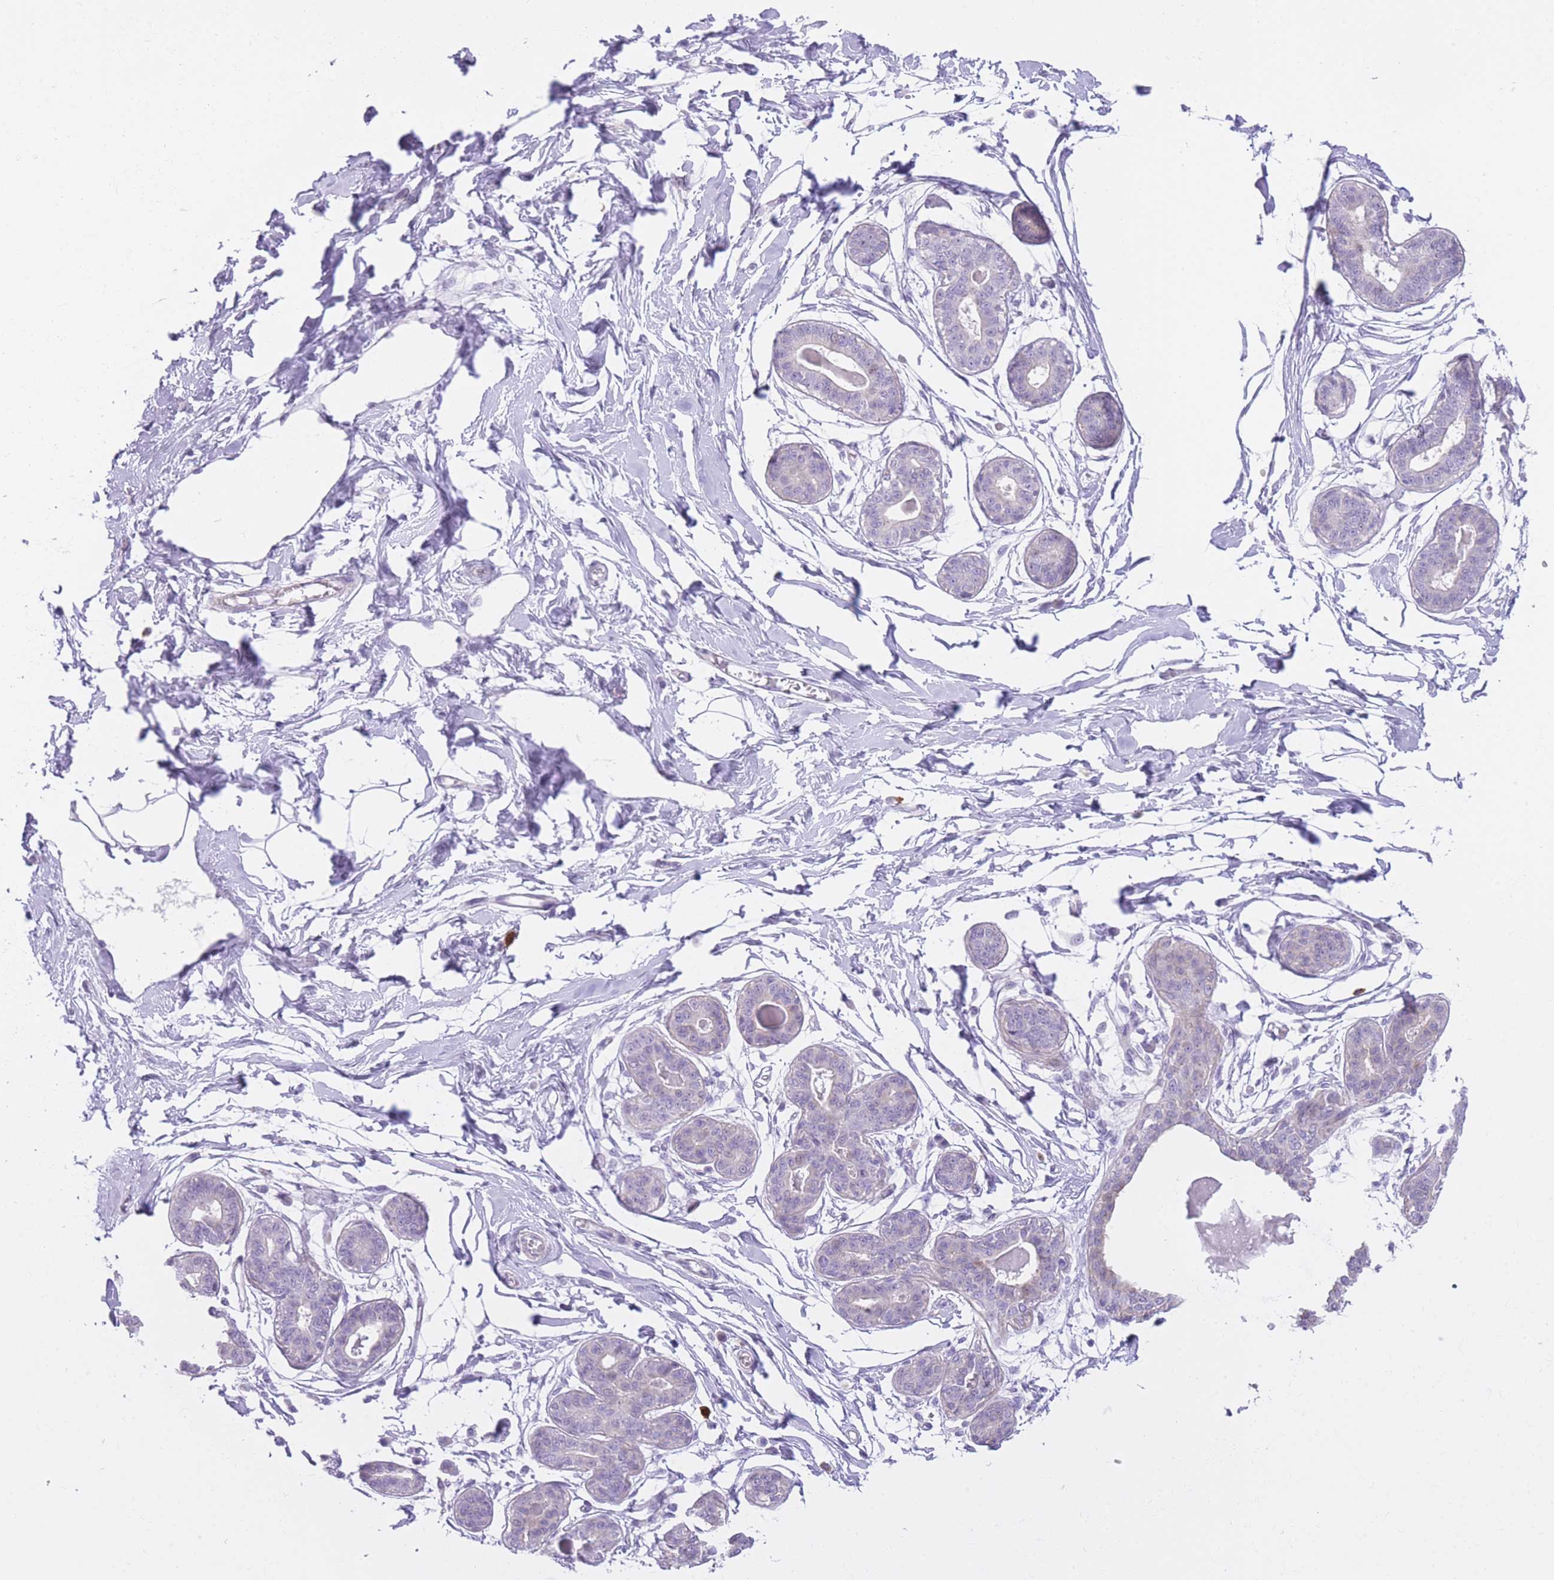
{"staining": {"intensity": "negative", "quantity": "none", "location": "none"}, "tissue": "breast", "cell_type": "Adipocytes", "image_type": "normal", "snomed": [{"axis": "morphology", "description": "Normal tissue, NOS"}, {"axis": "topography", "description": "Breast"}], "caption": "Protein analysis of normal breast exhibits no significant staining in adipocytes. Brightfield microscopy of immunohistochemistry (IHC) stained with DAB (brown) and hematoxylin (blue), captured at high magnification.", "gene": "IMPG1", "patient": {"sex": "female", "age": 45}}